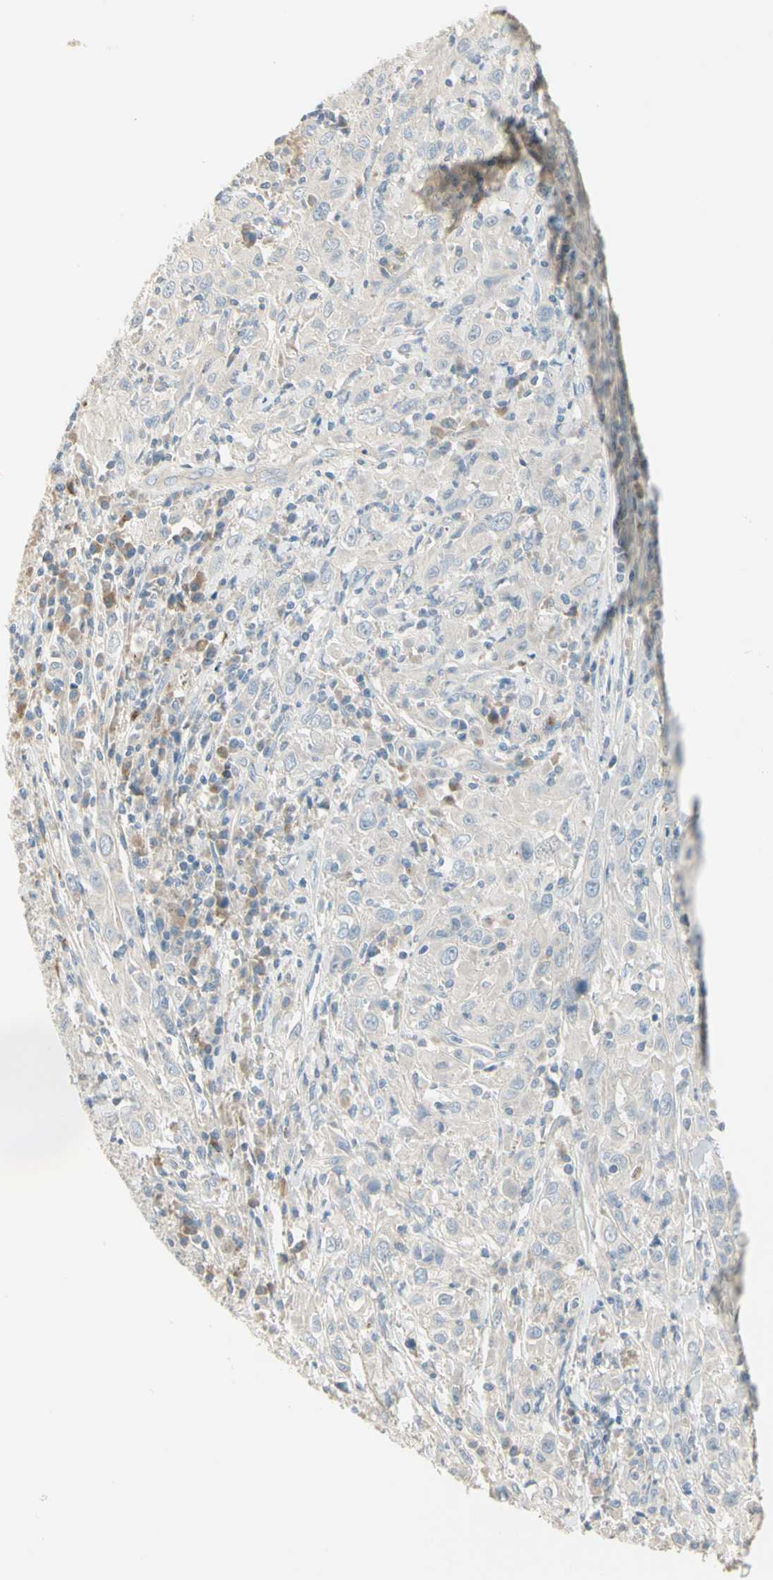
{"staining": {"intensity": "negative", "quantity": "none", "location": "none"}, "tissue": "cervical cancer", "cell_type": "Tumor cells", "image_type": "cancer", "snomed": [{"axis": "morphology", "description": "Squamous cell carcinoma, NOS"}, {"axis": "topography", "description": "Cervix"}], "caption": "DAB (3,3'-diaminobenzidine) immunohistochemical staining of cervical squamous cell carcinoma demonstrates no significant expression in tumor cells.", "gene": "ADGRA3", "patient": {"sex": "female", "age": 46}}